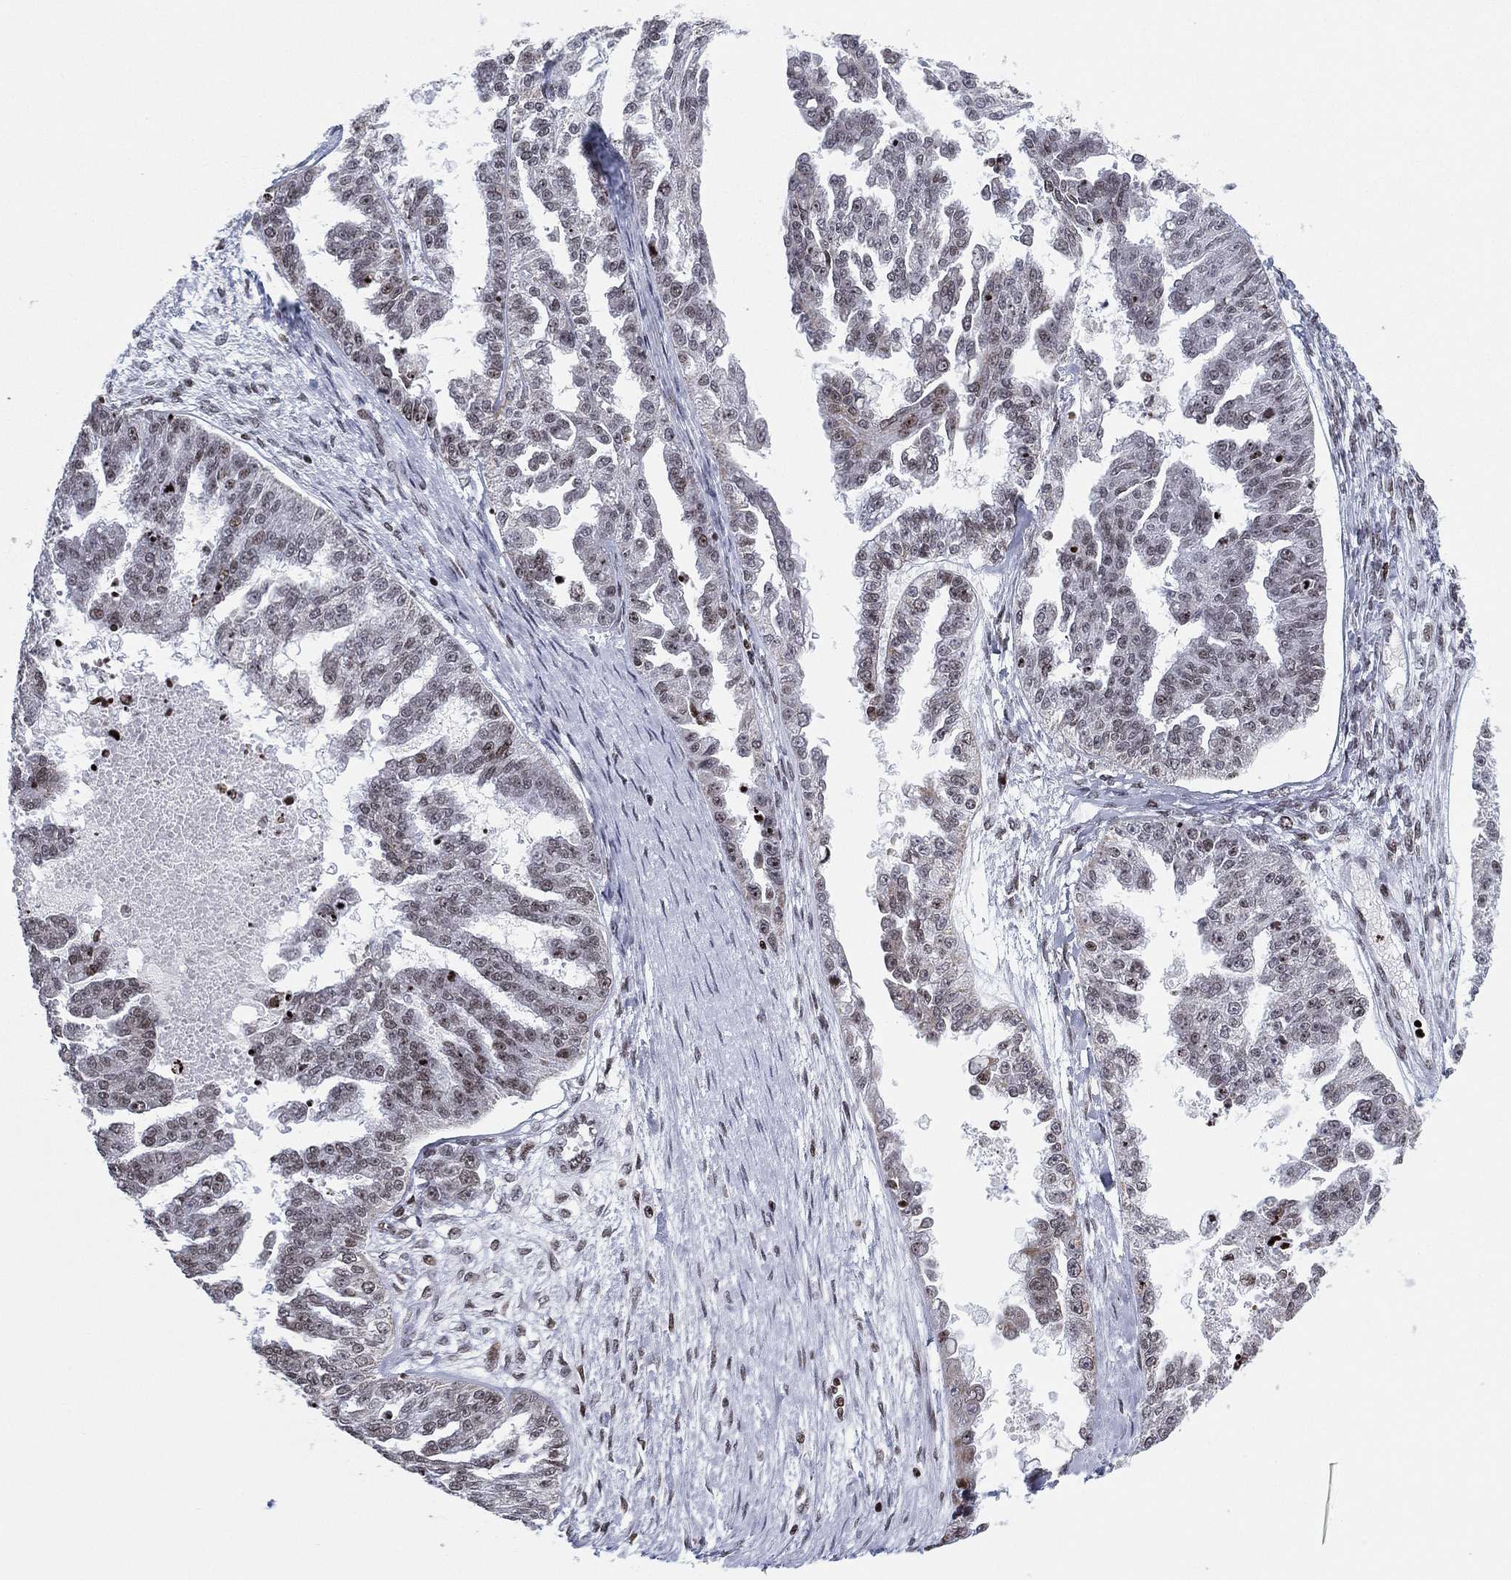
{"staining": {"intensity": "weak", "quantity": "<25%", "location": "nuclear"}, "tissue": "ovarian cancer", "cell_type": "Tumor cells", "image_type": "cancer", "snomed": [{"axis": "morphology", "description": "Cystadenocarcinoma, serous, NOS"}, {"axis": "topography", "description": "Ovary"}], "caption": "Protein analysis of ovarian serous cystadenocarcinoma displays no significant positivity in tumor cells.", "gene": "MFSD14A", "patient": {"sex": "female", "age": 58}}